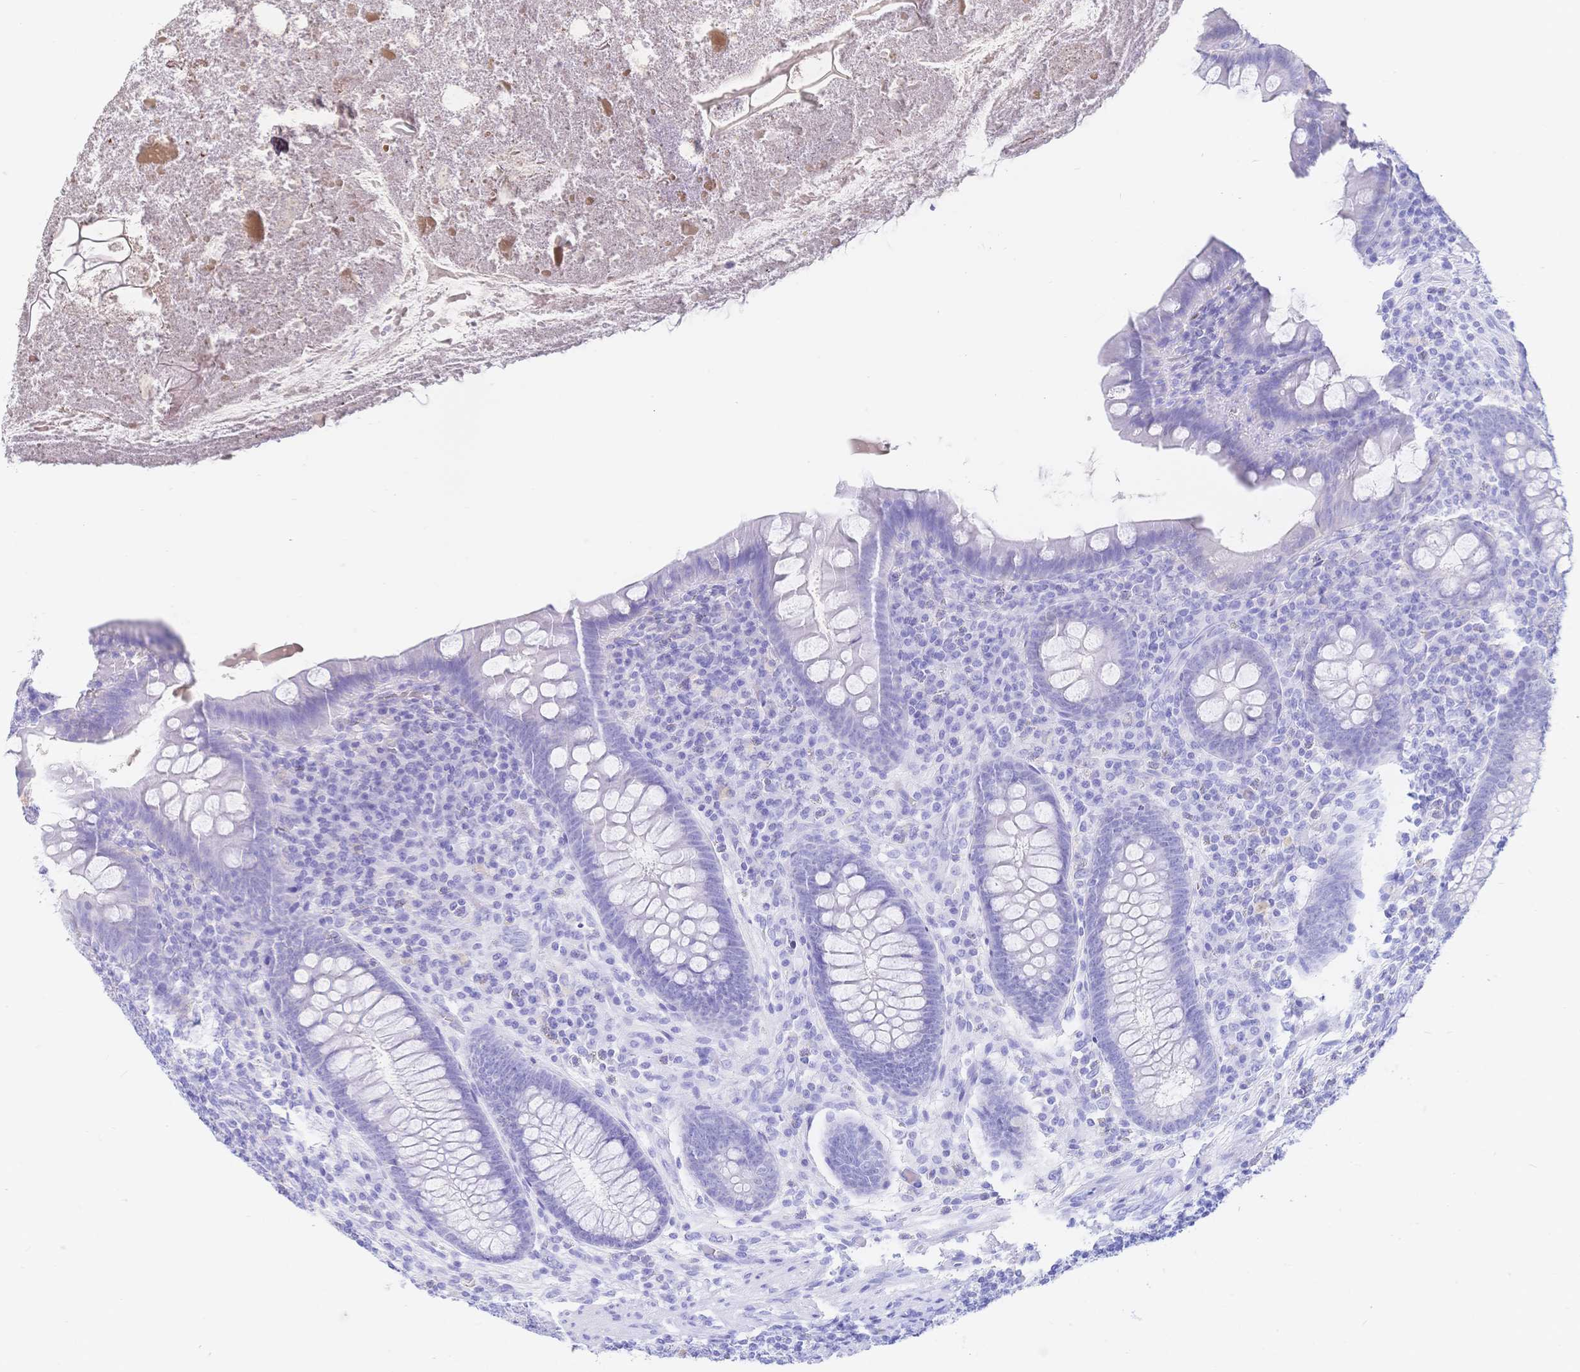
{"staining": {"intensity": "negative", "quantity": "none", "location": "none"}, "tissue": "appendix", "cell_type": "Glandular cells", "image_type": "normal", "snomed": [{"axis": "morphology", "description": "Normal tissue, NOS"}, {"axis": "topography", "description": "Appendix"}], "caption": "Photomicrograph shows no significant protein positivity in glandular cells of benign appendix. (DAB (3,3'-diaminobenzidine) IHC, high magnification).", "gene": "UMOD", "patient": {"sex": "male", "age": 71}}